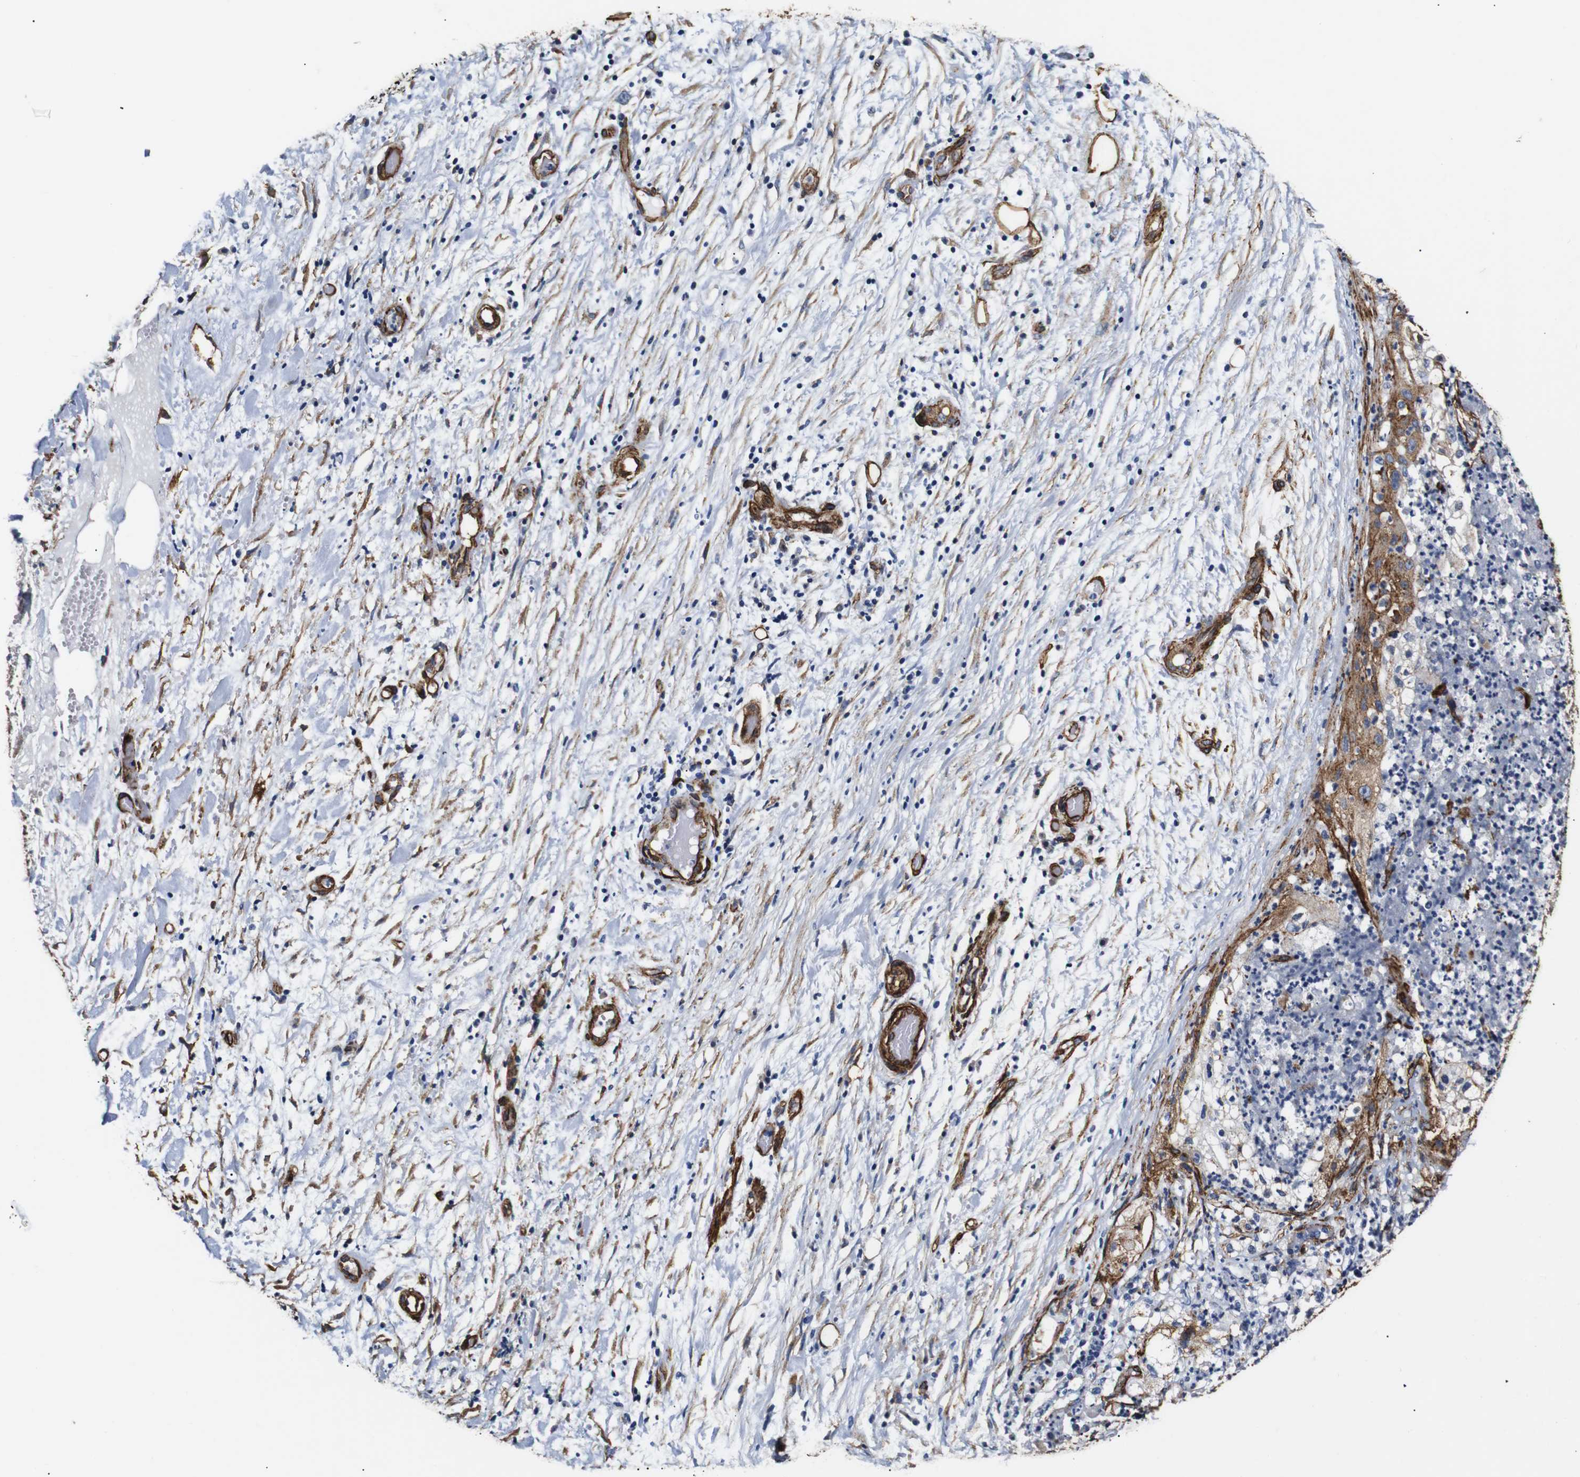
{"staining": {"intensity": "moderate", "quantity": ">75%", "location": "cytoplasmic/membranous"}, "tissue": "lung cancer", "cell_type": "Tumor cells", "image_type": "cancer", "snomed": [{"axis": "morphology", "description": "Inflammation, NOS"}, {"axis": "morphology", "description": "Squamous cell carcinoma, NOS"}, {"axis": "topography", "description": "Lymph node"}, {"axis": "topography", "description": "Soft tissue"}, {"axis": "topography", "description": "Lung"}], "caption": "Lung squamous cell carcinoma stained for a protein shows moderate cytoplasmic/membranous positivity in tumor cells.", "gene": "CAV2", "patient": {"sex": "male", "age": 66}}